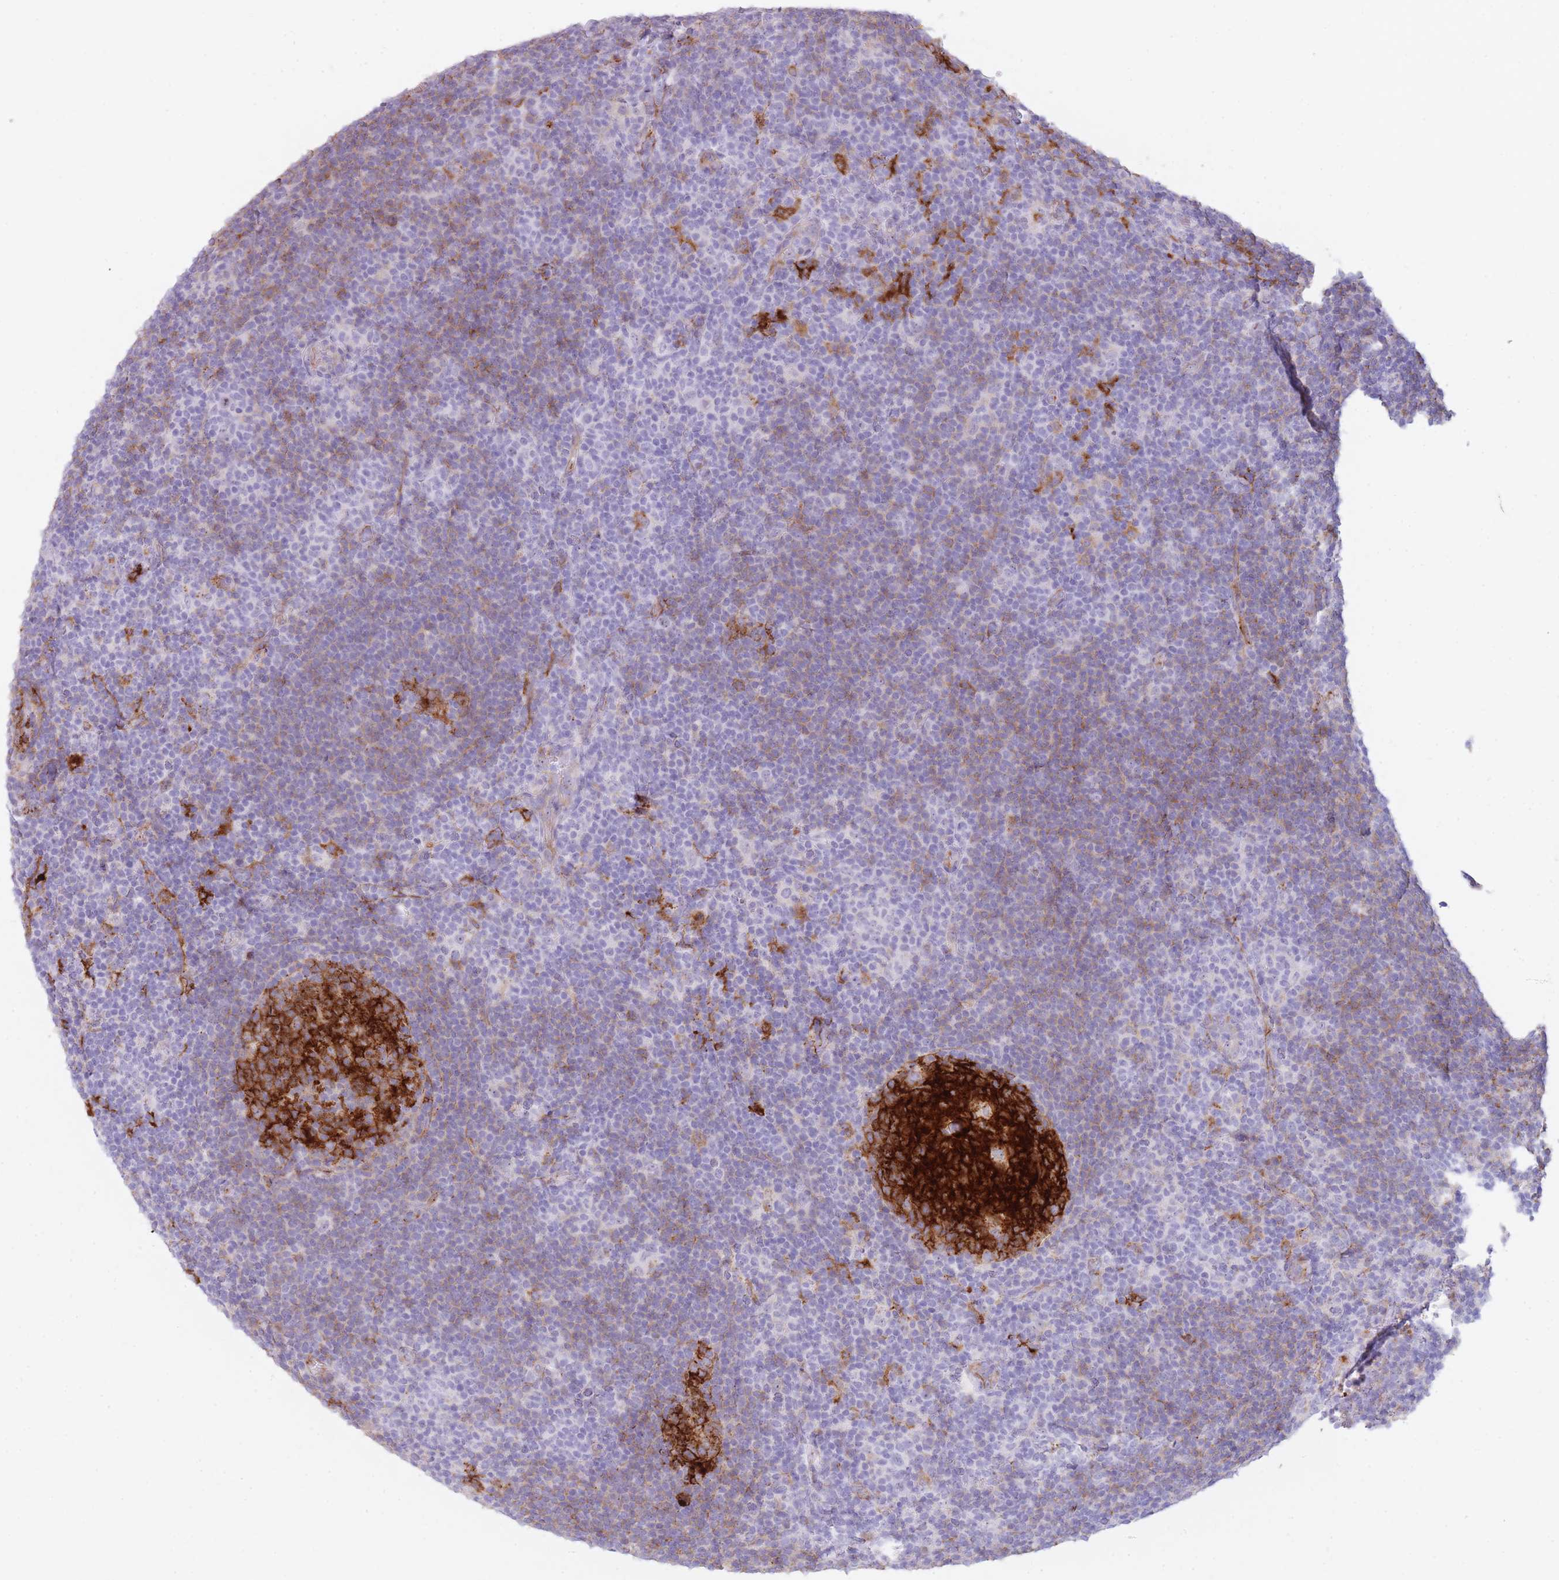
{"staining": {"intensity": "negative", "quantity": "none", "location": "none"}, "tissue": "lymphoma", "cell_type": "Tumor cells", "image_type": "cancer", "snomed": [{"axis": "morphology", "description": "Hodgkin's disease, NOS"}, {"axis": "topography", "description": "Lymph node"}], "caption": "Human Hodgkin's disease stained for a protein using immunohistochemistry shows no staining in tumor cells.", "gene": "UTP14A", "patient": {"sex": "female", "age": 57}}